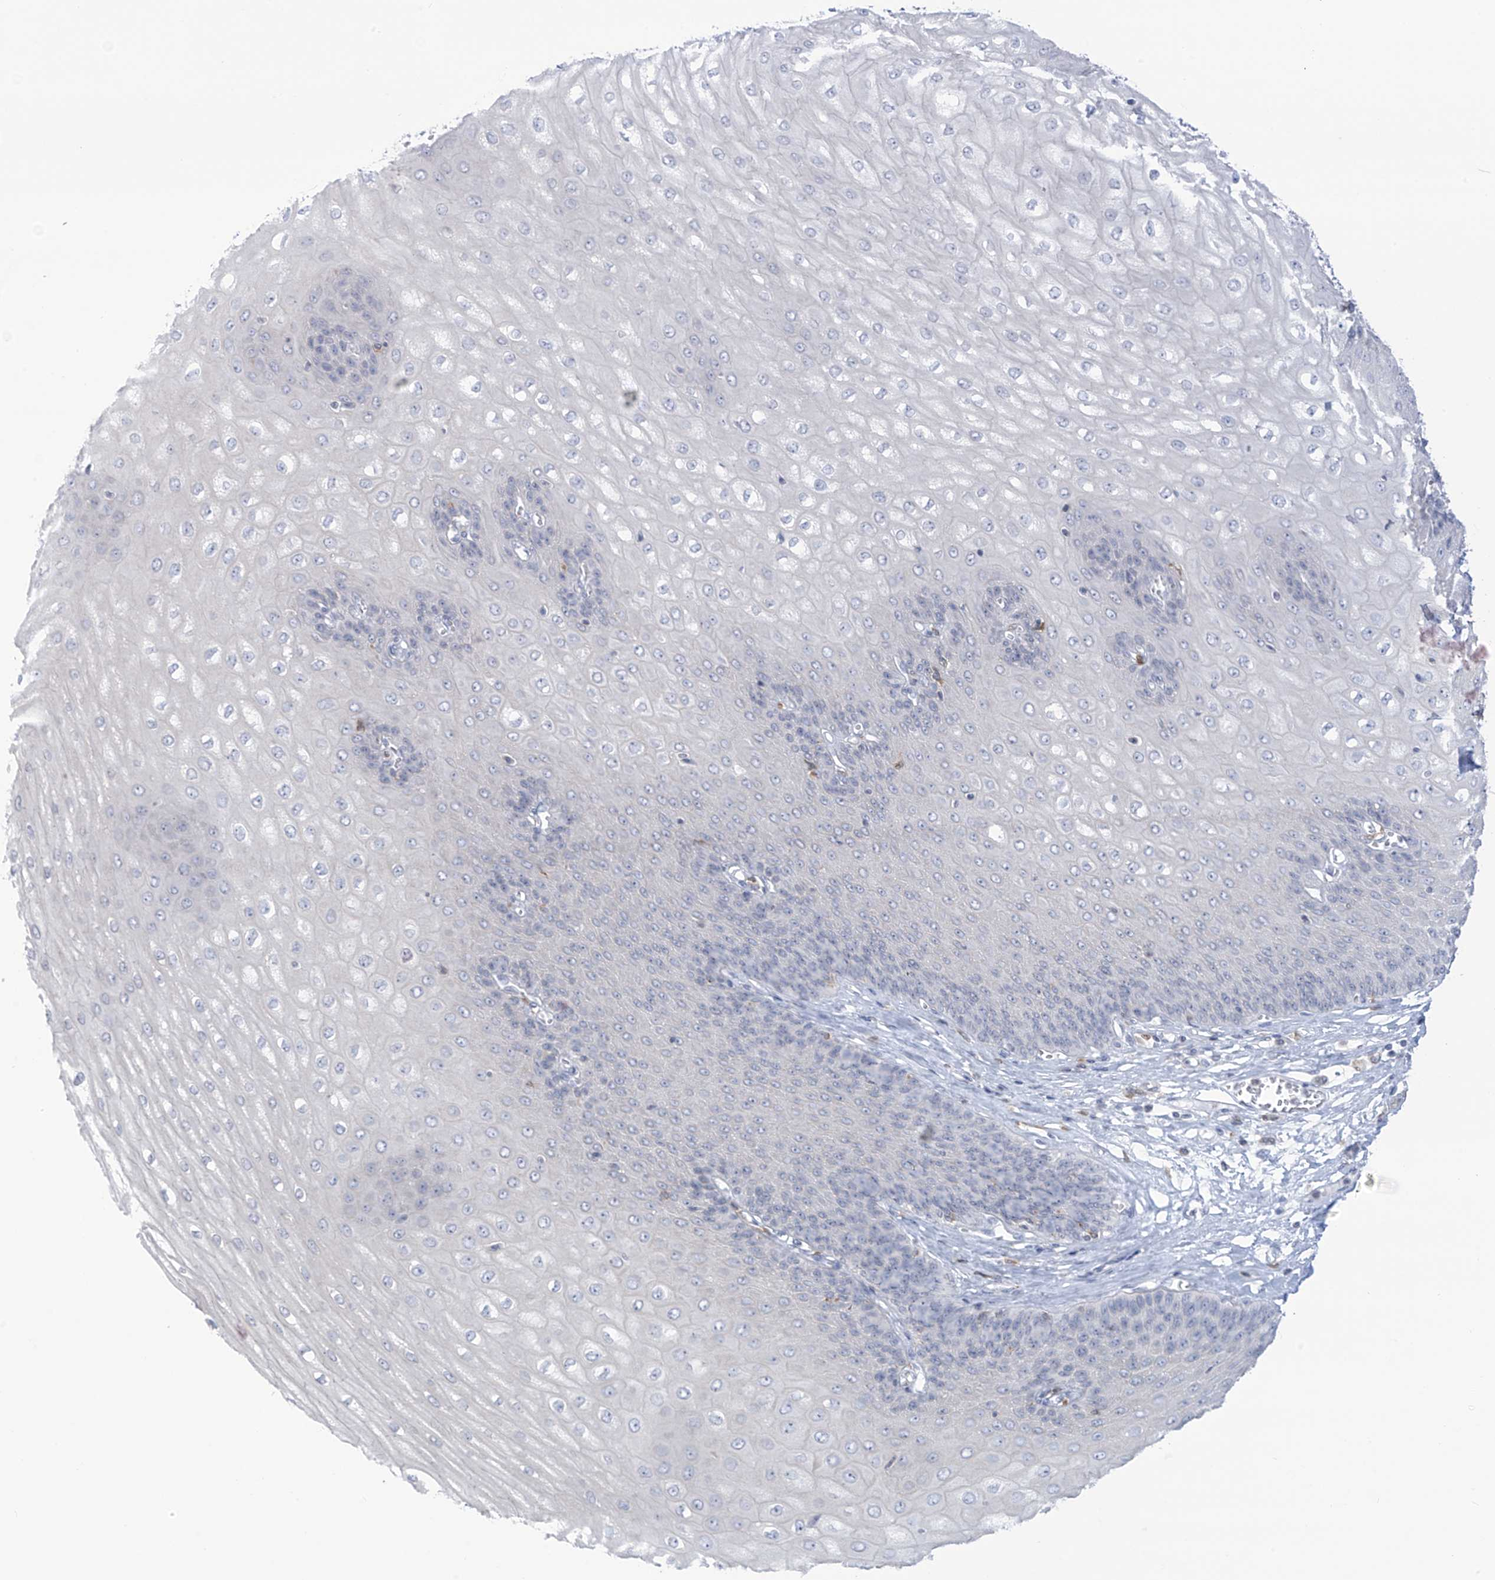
{"staining": {"intensity": "negative", "quantity": "none", "location": "none"}, "tissue": "esophagus", "cell_type": "Squamous epithelial cells", "image_type": "normal", "snomed": [{"axis": "morphology", "description": "Normal tissue, NOS"}, {"axis": "topography", "description": "Esophagus"}], "caption": "Immunohistochemical staining of unremarkable human esophagus shows no significant positivity in squamous epithelial cells.", "gene": "TBXAS1", "patient": {"sex": "male", "age": 60}}